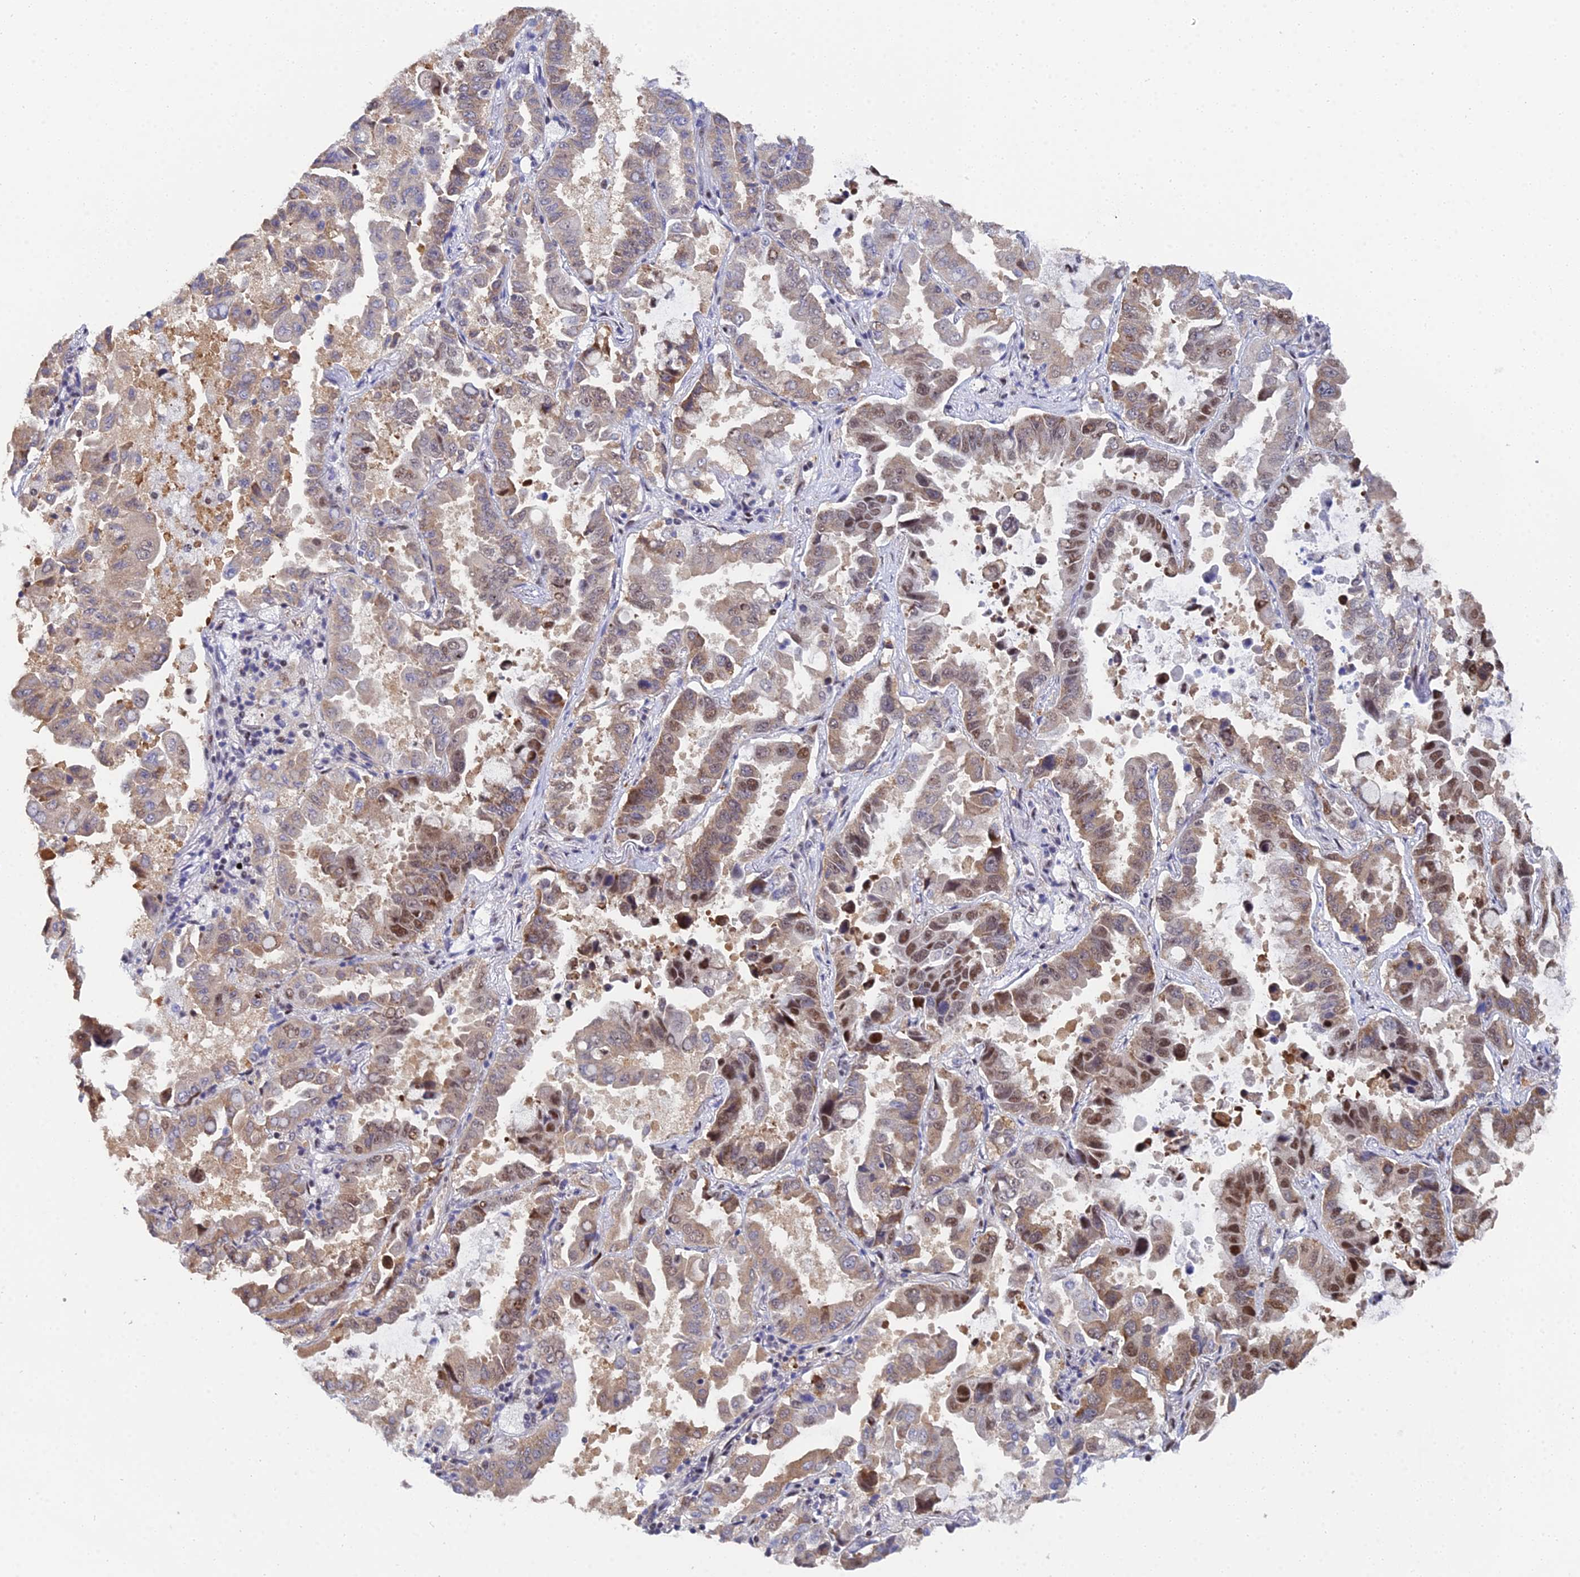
{"staining": {"intensity": "moderate", "quantity": ">75%", "location": "cytoplasmic/membranous,nuclear"}, "tissue": "lung cancer", "cell_type": "Tumor cells", "image_type": "cancer", "snomed": [{"axis": "morphology", "description": "Adenocarcinoma, NOS"}, {"axis": "topography", "description": "Lung"}], "caption": "There is medium levels of moderate cytoplasmic/membranous and nuclear staining in tumor cells of lung adenocarcinoma, as demonstrated by immunohistochemical staining (brown color).", "gene": "TIFA", "patient": {"sex": "male", "age": 64}}